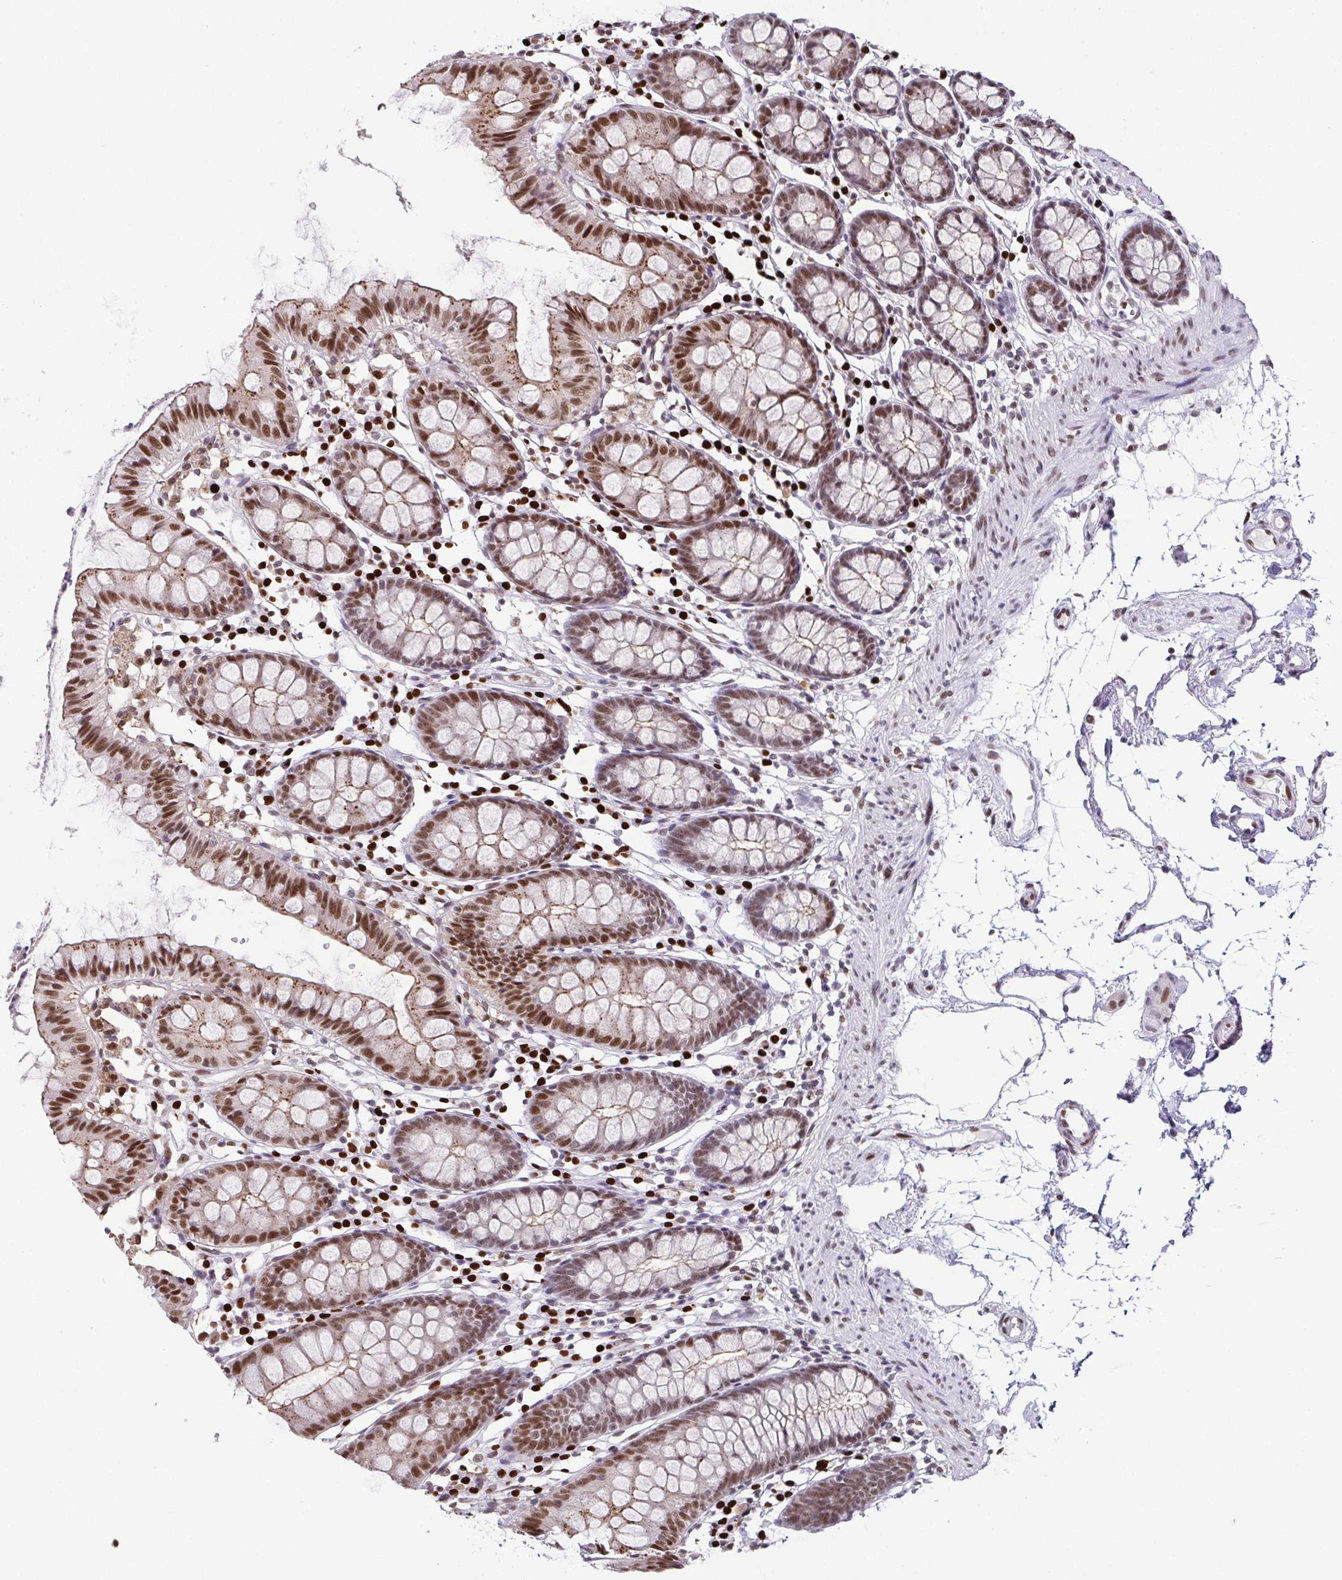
{"staining": {"intensity": "weak", "quantity": "25%-75%", "location": "nuclear"}, "tissue": "colon", "cell_type": "Endothelial cells", "image_type": "normal", "snomed": [{"axis": "morphology", "description": "Normal tissue, NOS"}, {"axis": "topography", "description": "Colon"}], "caption": "The histopathology image displays a brown stain indicating the presence of a protein in the nuclear of endothelial cells in colon.", "gene": "RB1", "patient": {"sex": "female", "age": 84}}